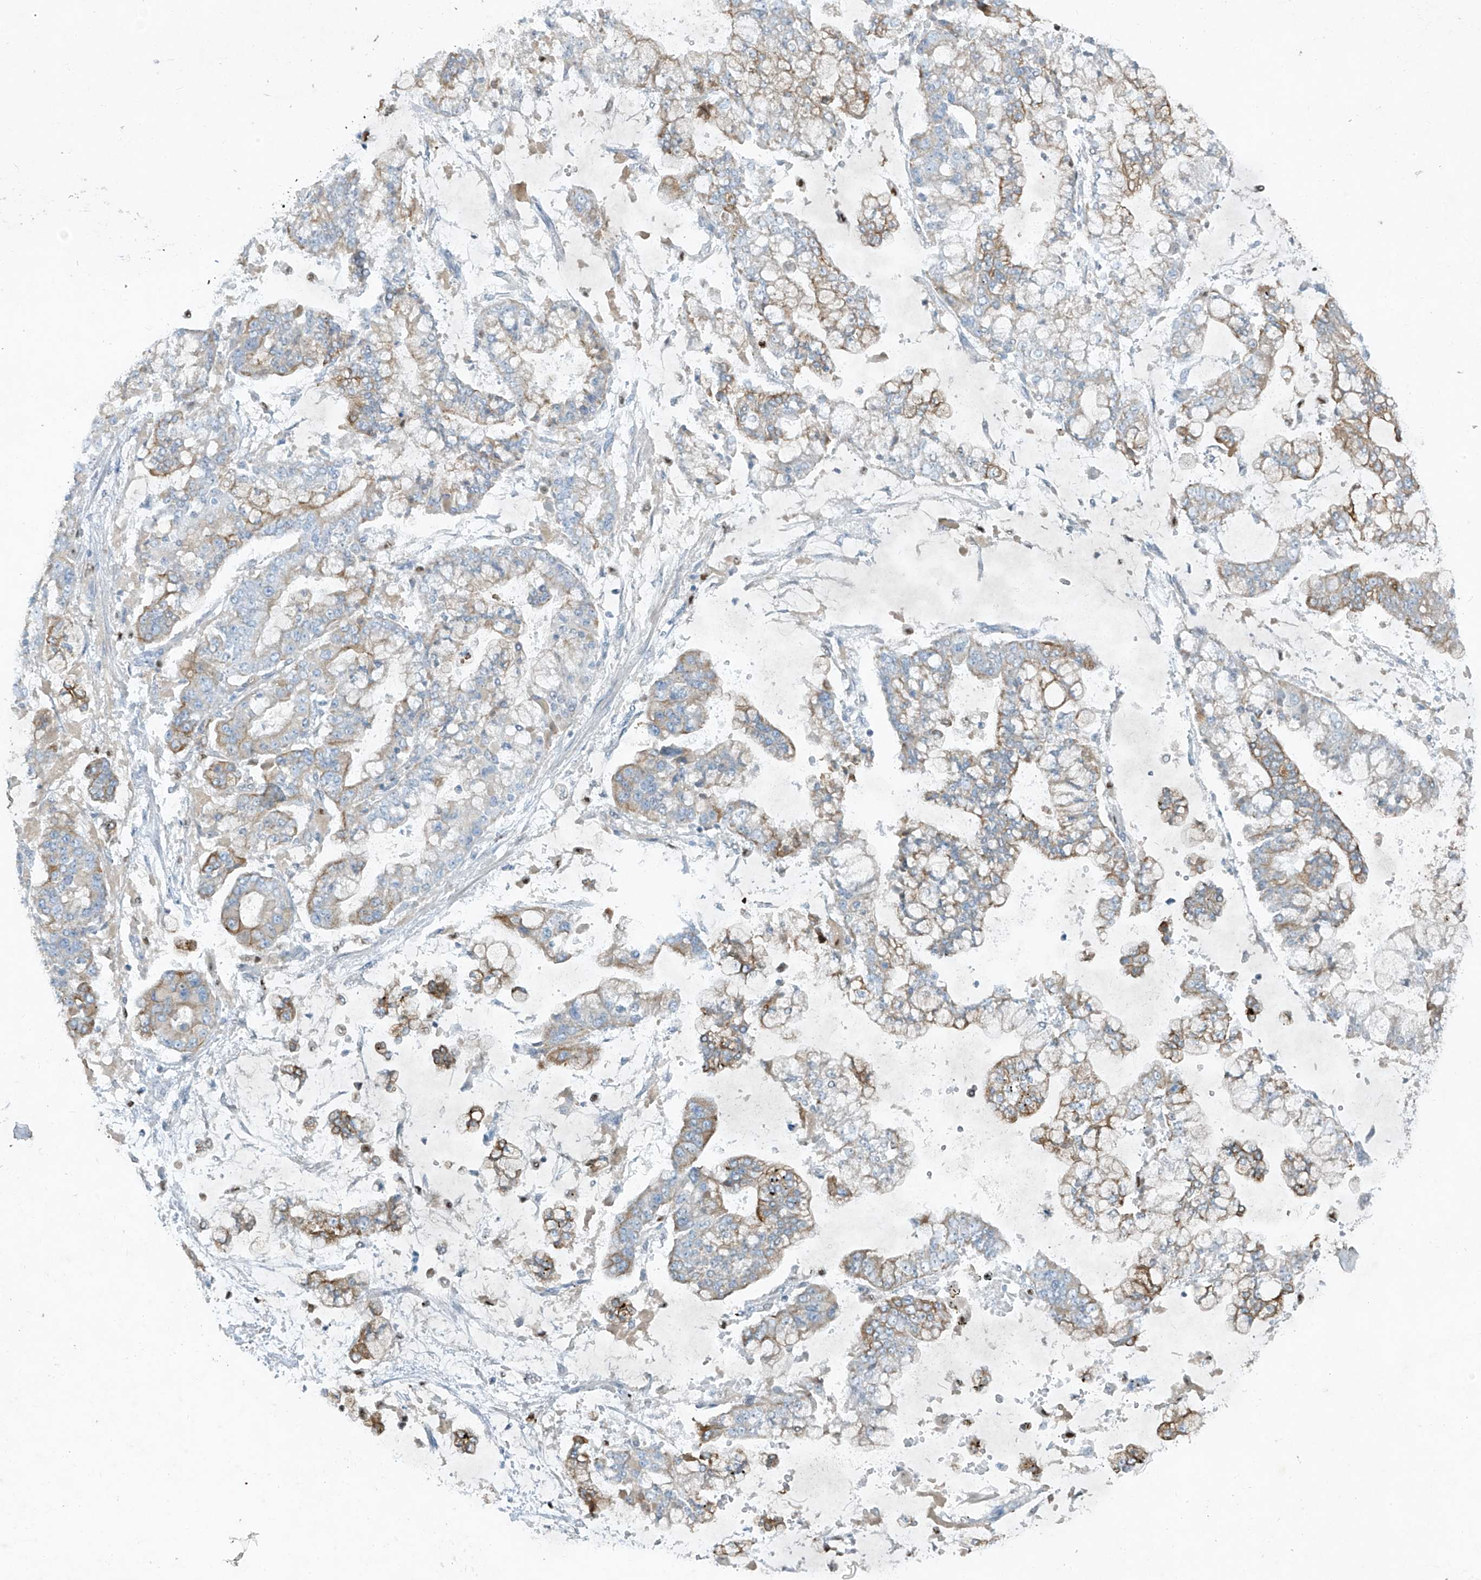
{"staining": {"intensity": "weak", "quantity": ">75%", "location": "cytoplasmic/membranous"}, "tissue": "stomach cancer", "cell_type": "Tumor cells", "image_type": "cancer", "snomed": [{"axis": "morphology", "description": "Normal tissue, NOS"}, {"axis": "morphology", "description": "Adenocarcinoma, NOS"}, {"axis": "topography", "description": "Stomach, upper"}, {"axis": "topography", "description": "Stomach"}], "caption": "Human stomach cancer stained with a protein marker displays weak staining in tumor cells.", "gene": "TUBE1", "patient": {"sex": "male", "age": 76}}